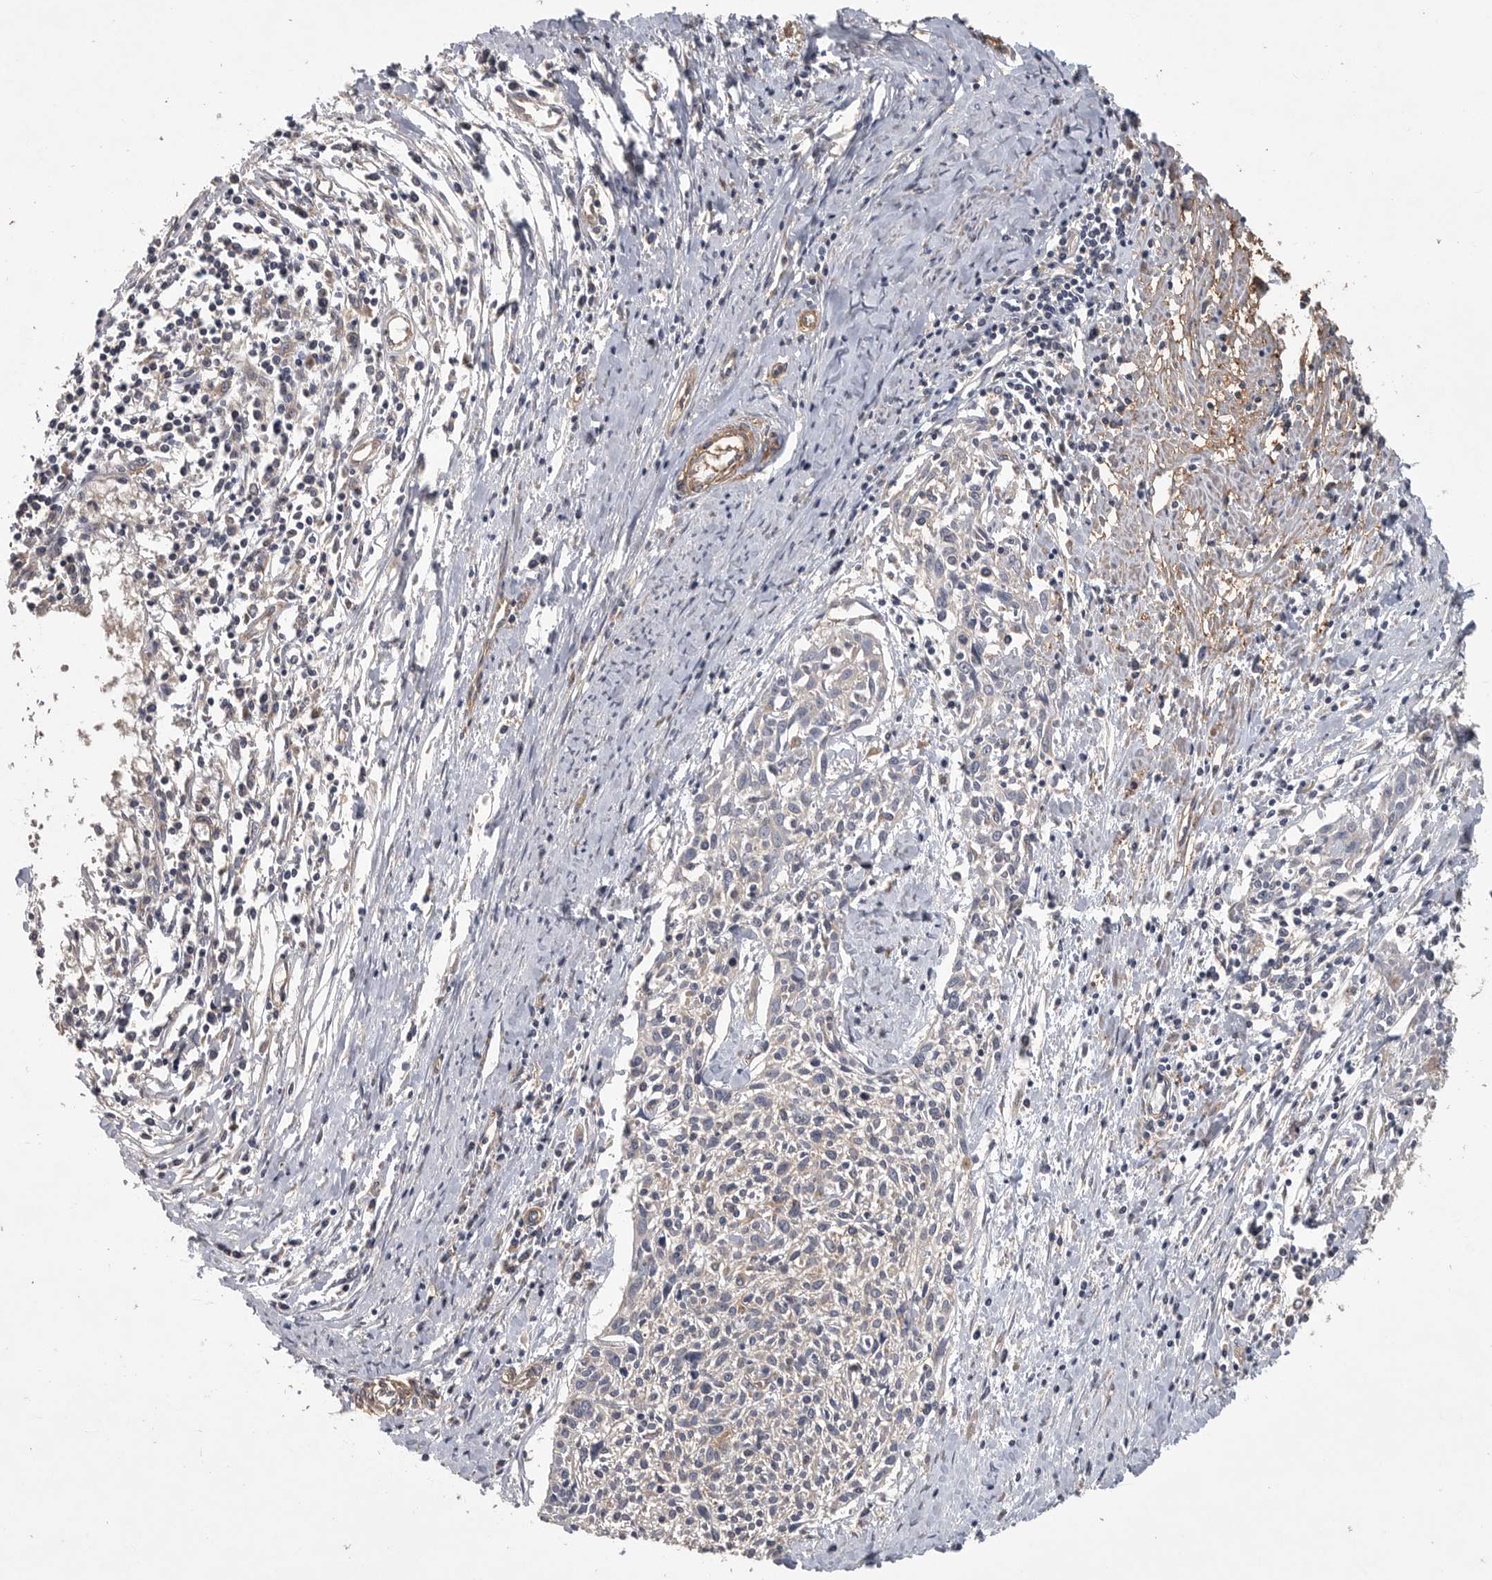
{"staining": {"intensity": "negative", "quantity": "none", "location": "none"}, "tissue": "cervical cancer", "cell_type": "Tumor cells", "image_type": "cancer", "snomed": [{"axis": "morphology", "description": "Squamous cell carcinoma, NOS"}, {"axis": "topography", "description": "Cervix"}], "caption": "Immunohistochemistry (IHC) histopathology image of cervical cancer stained for a protein (brown), which demonstrates no expression in tumor cells.", "gene": "OXR1", "patient": {"sex": "female", "age": 51}}